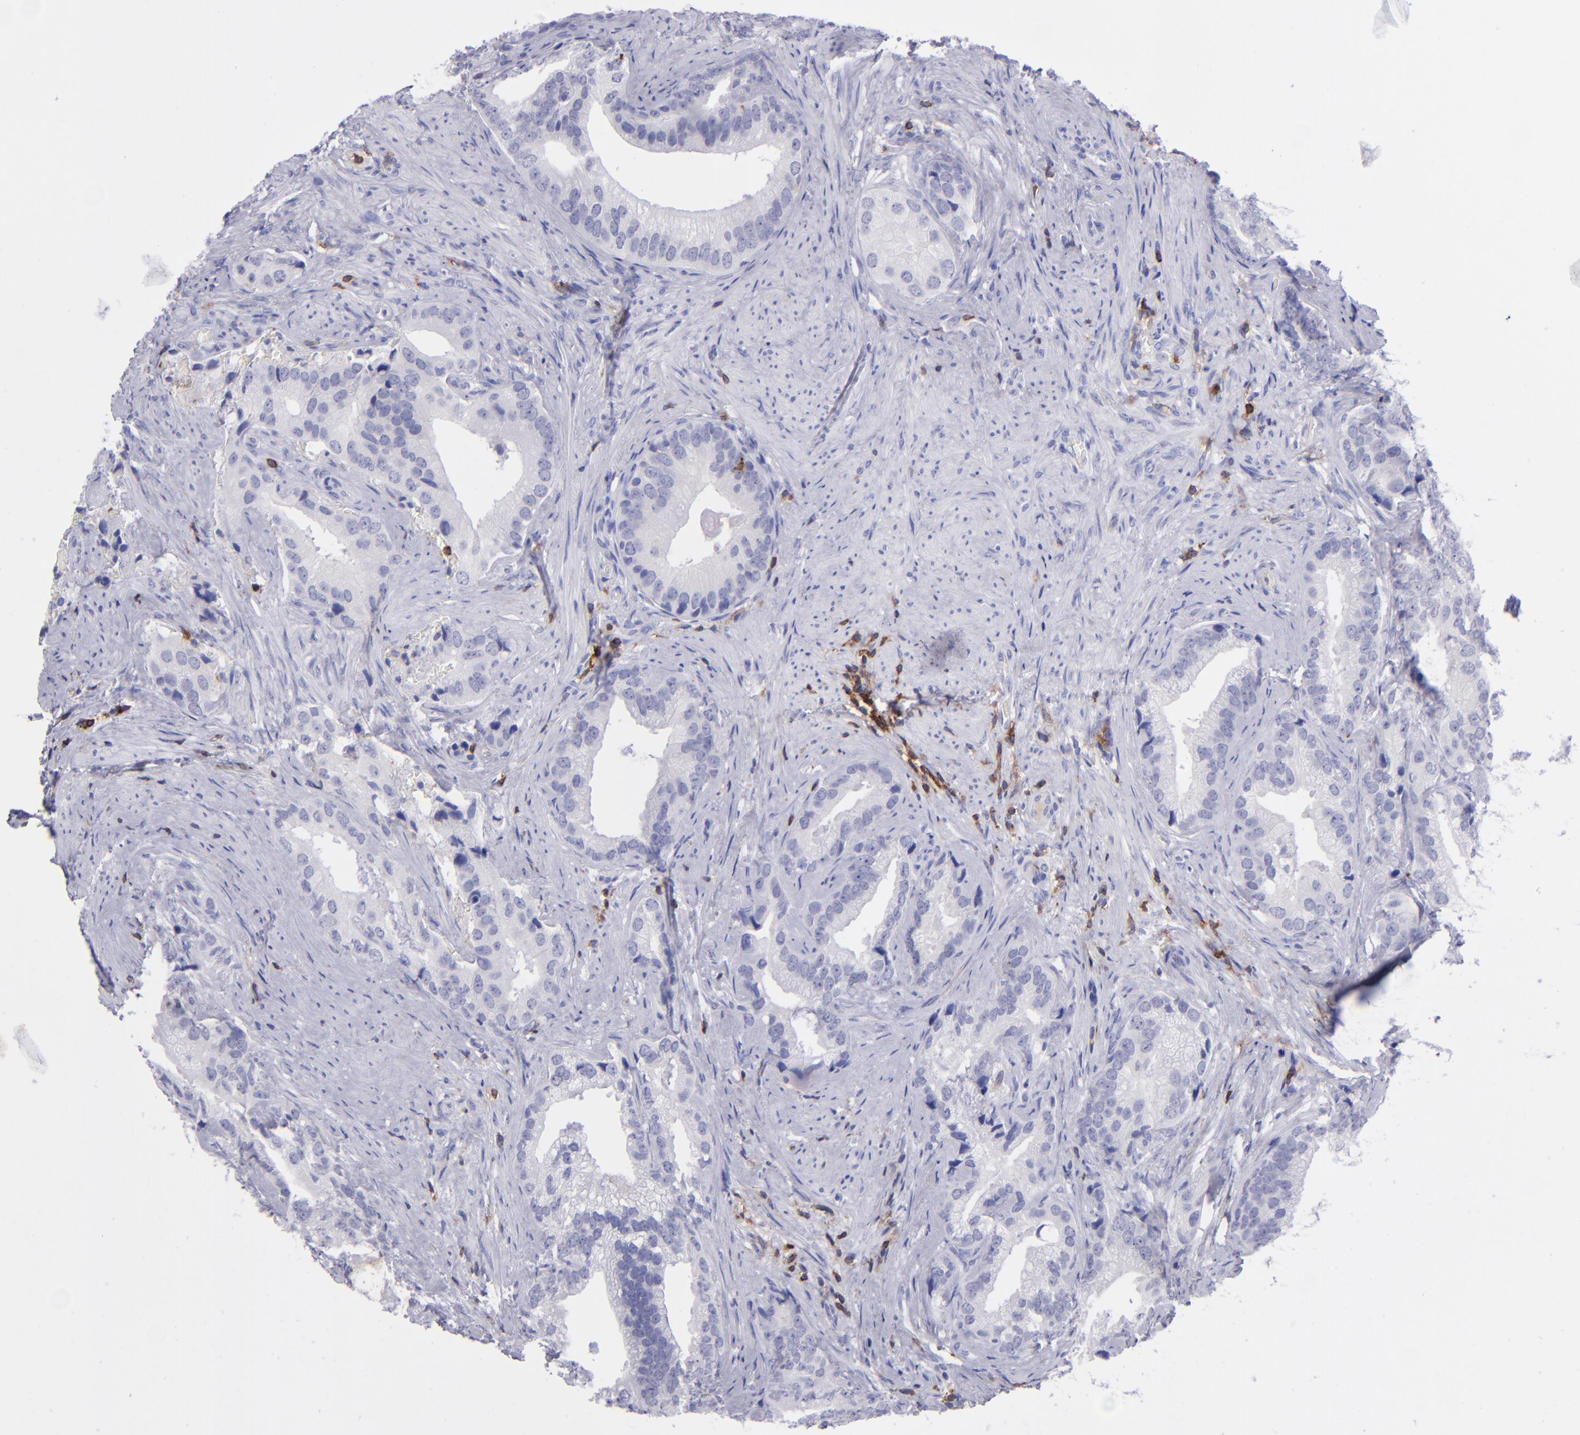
{"staining": {"intensity": "negative", "quantity": "none", "location": "none"}, "tissue": "prostate cancer", "cell_type": "Tumor cells", "image_type": "cancer", "snomed": [{"axis": "morphology", "description": "Adenocarcinoma, Low grade"}, {"axis": "topography", "description": "Prostate"}], "caption": "High power microscopy image of an immunohistochemistry micrograph of prostate cancer, revealing no significant expression in tumor cells. (DAB (3,3'-diaminobenzidine) immunohistochemistry with hematoxylin counter stain).", "gene": "ICAM3", "patient": {"sex": "male", "age": 71}}